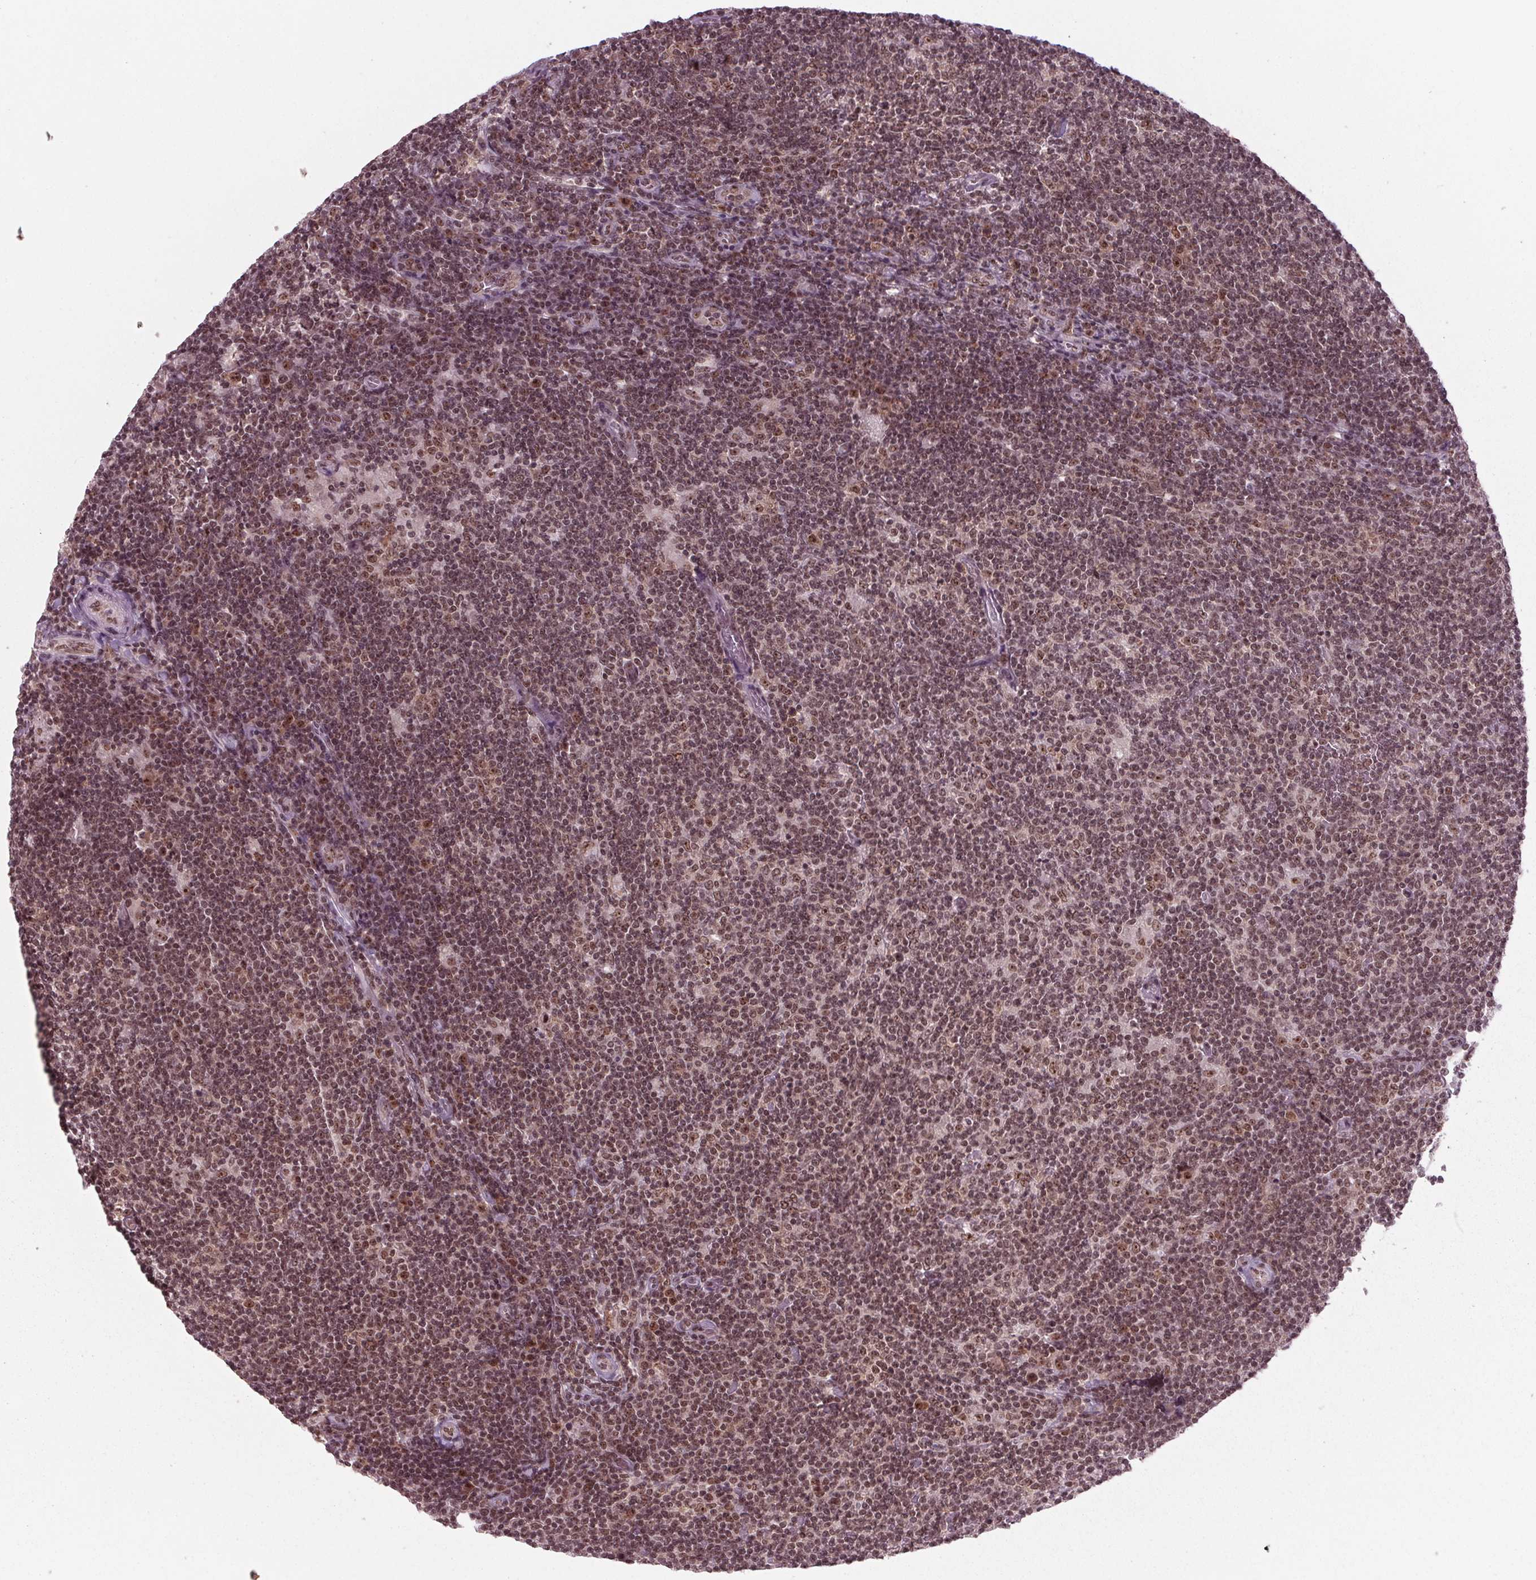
{"staining": {"intensity": "moderate", "quantity": "25%-75%", "location": "nuclear"}, "tissue": "lymphoma", "cell_type": "Tumor cells", "image_type": "cancer", "snomed": [{"axis": "morphology", "description": "Hodgkin's disease, NOS"}, {"axis": "topography", "description": "Lymph node"}], "caption": "Immunohistochemistry micrograph of neoplastic tissue: lymphoma stained using IHC reveals medium levels of moderate protein expression localized specifically in the nuclear of tumor cells, appearing as a nuclear brown color.", "gene": "DDX41", "patient": {"sex": "male", "age": 40}}